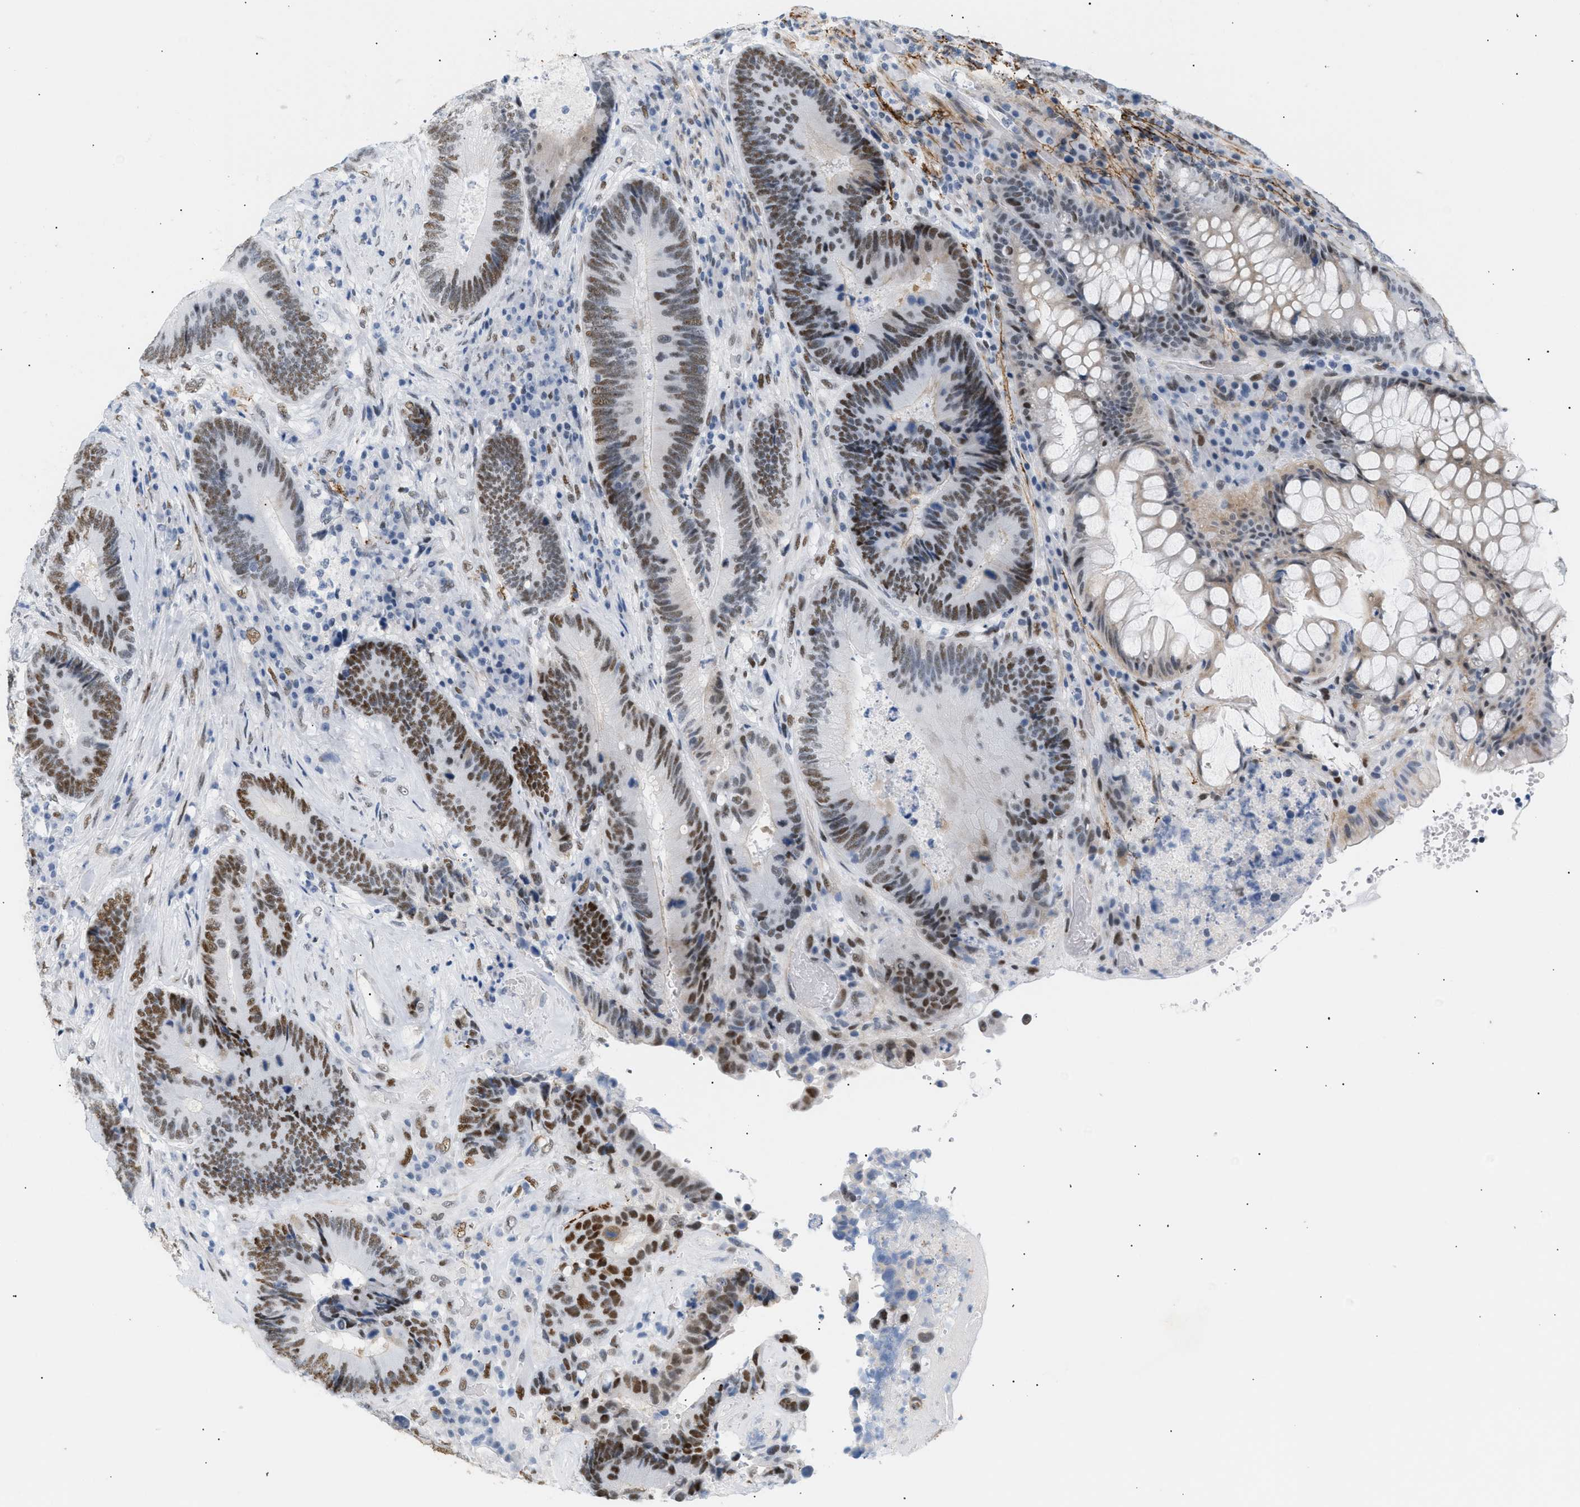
{"staining": {"intensity": "moderate", "quantity": ">75%", "location": "nuclear"}, "tissue": "colorectal cancer", "cell_type": "Tumor cells", "image_type": "cancer", "snomed": [{"axis": "morphology", "description": "Adenocarcinoma, NOS"}, {"axis": "topography", "description": "Rectum"}], "caption": "An image showing moderate nuclear staining in about >75% of tumor cells in colorectal cancer, as visualized by brown immunohistochemical staining.", "gene": "ELN", "patient": {"sex": "female", "age": 89}}